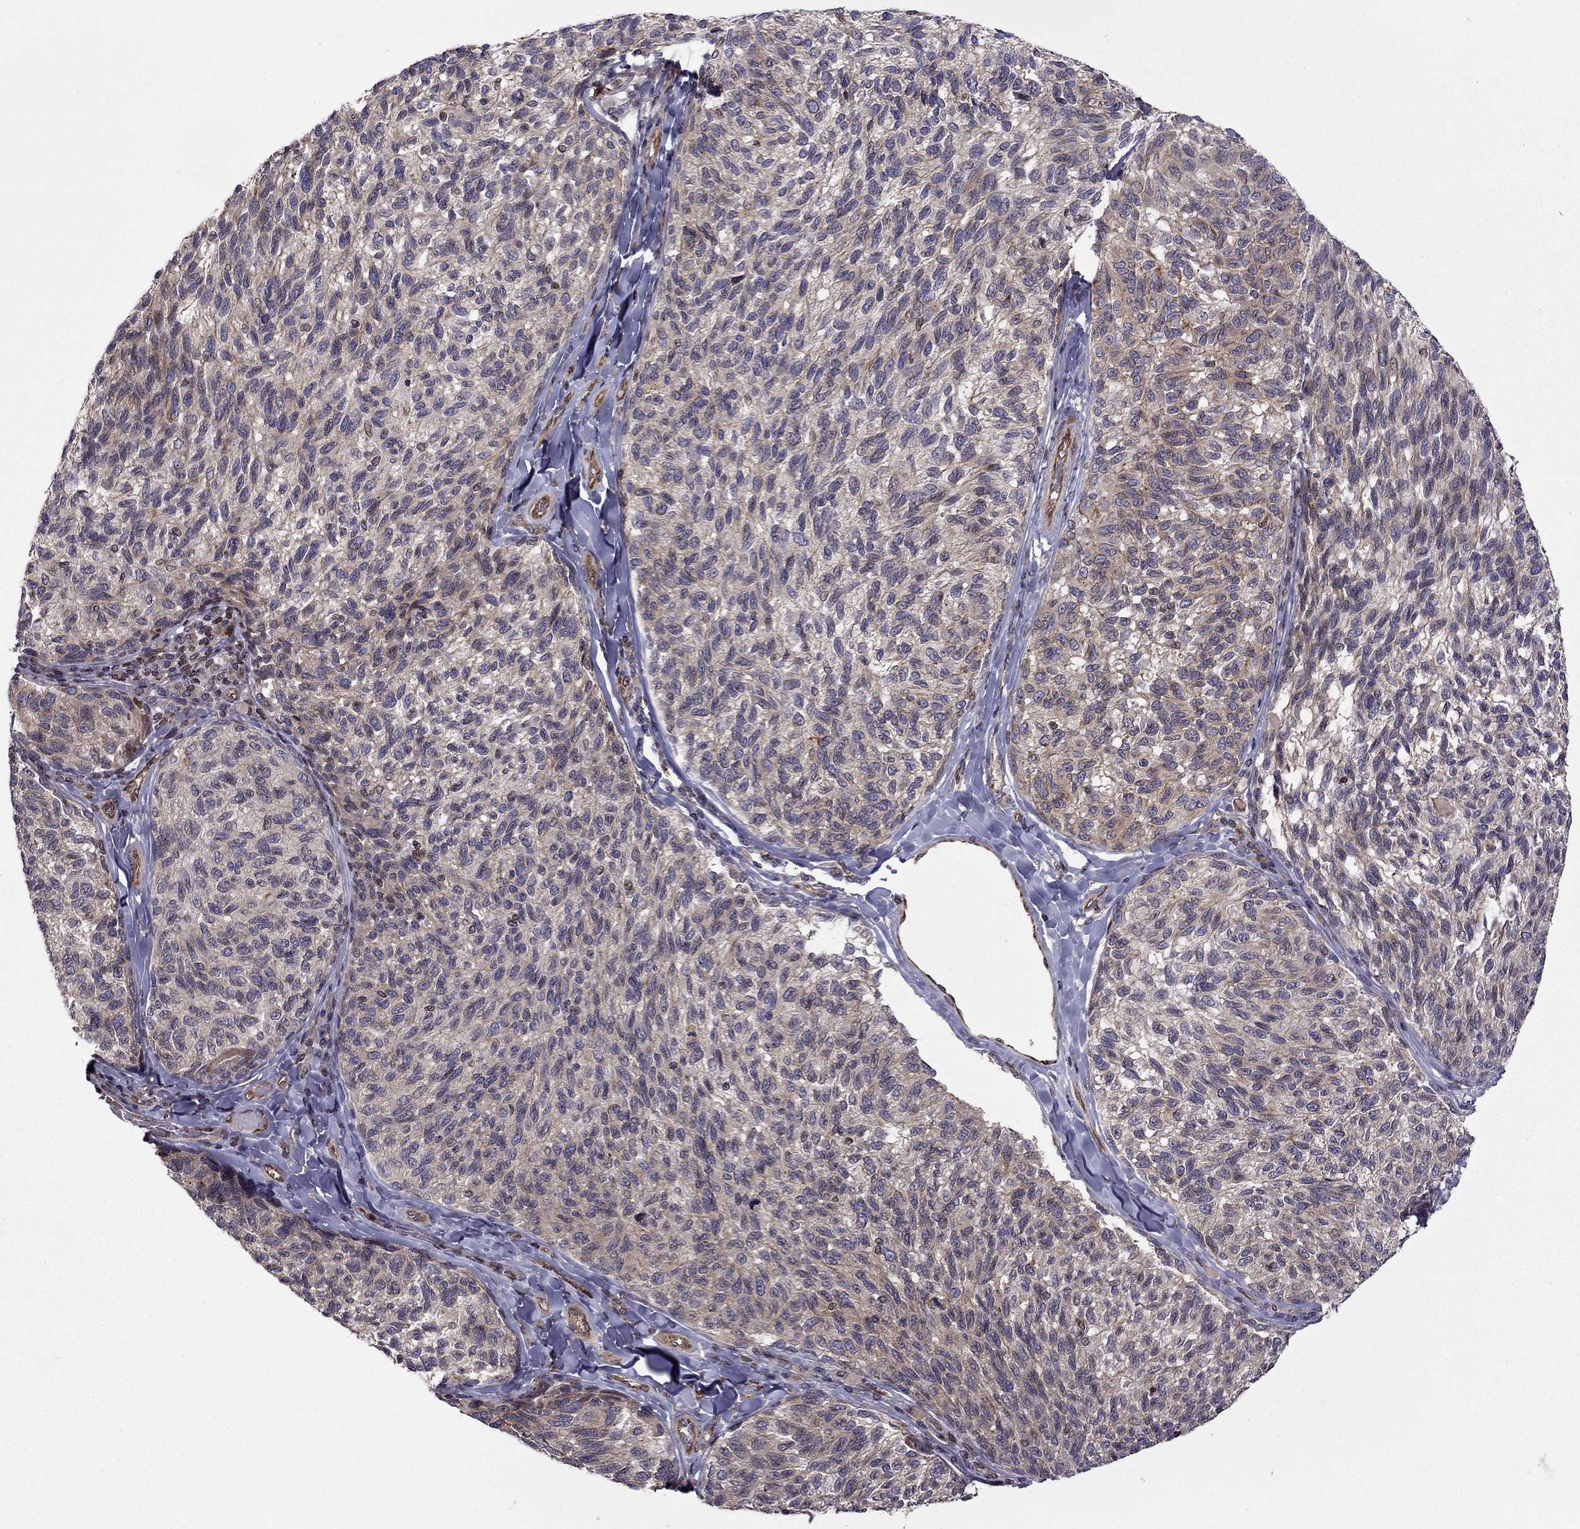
{"staining": {"intensity": "weak", "quantity": "25%-75%", "location": "cytoplasmic/membranous"}, "tissue": "melanoma", "cell_type": "Tumor cells", "image_type": "cancer", "snomed": [{"axis": "morphology", "description": "Malignant melanoma, NOS"}, {"axis": "topography", "description": "Skin"}], "caption": "A micrograph of malignant melanoma stained for a protein demonstrates weak cytoplasmic/membranous brown staining in tumor cells.", "gene": "CDC42BPA", "patient": {"sex": "female", "age": 73}}